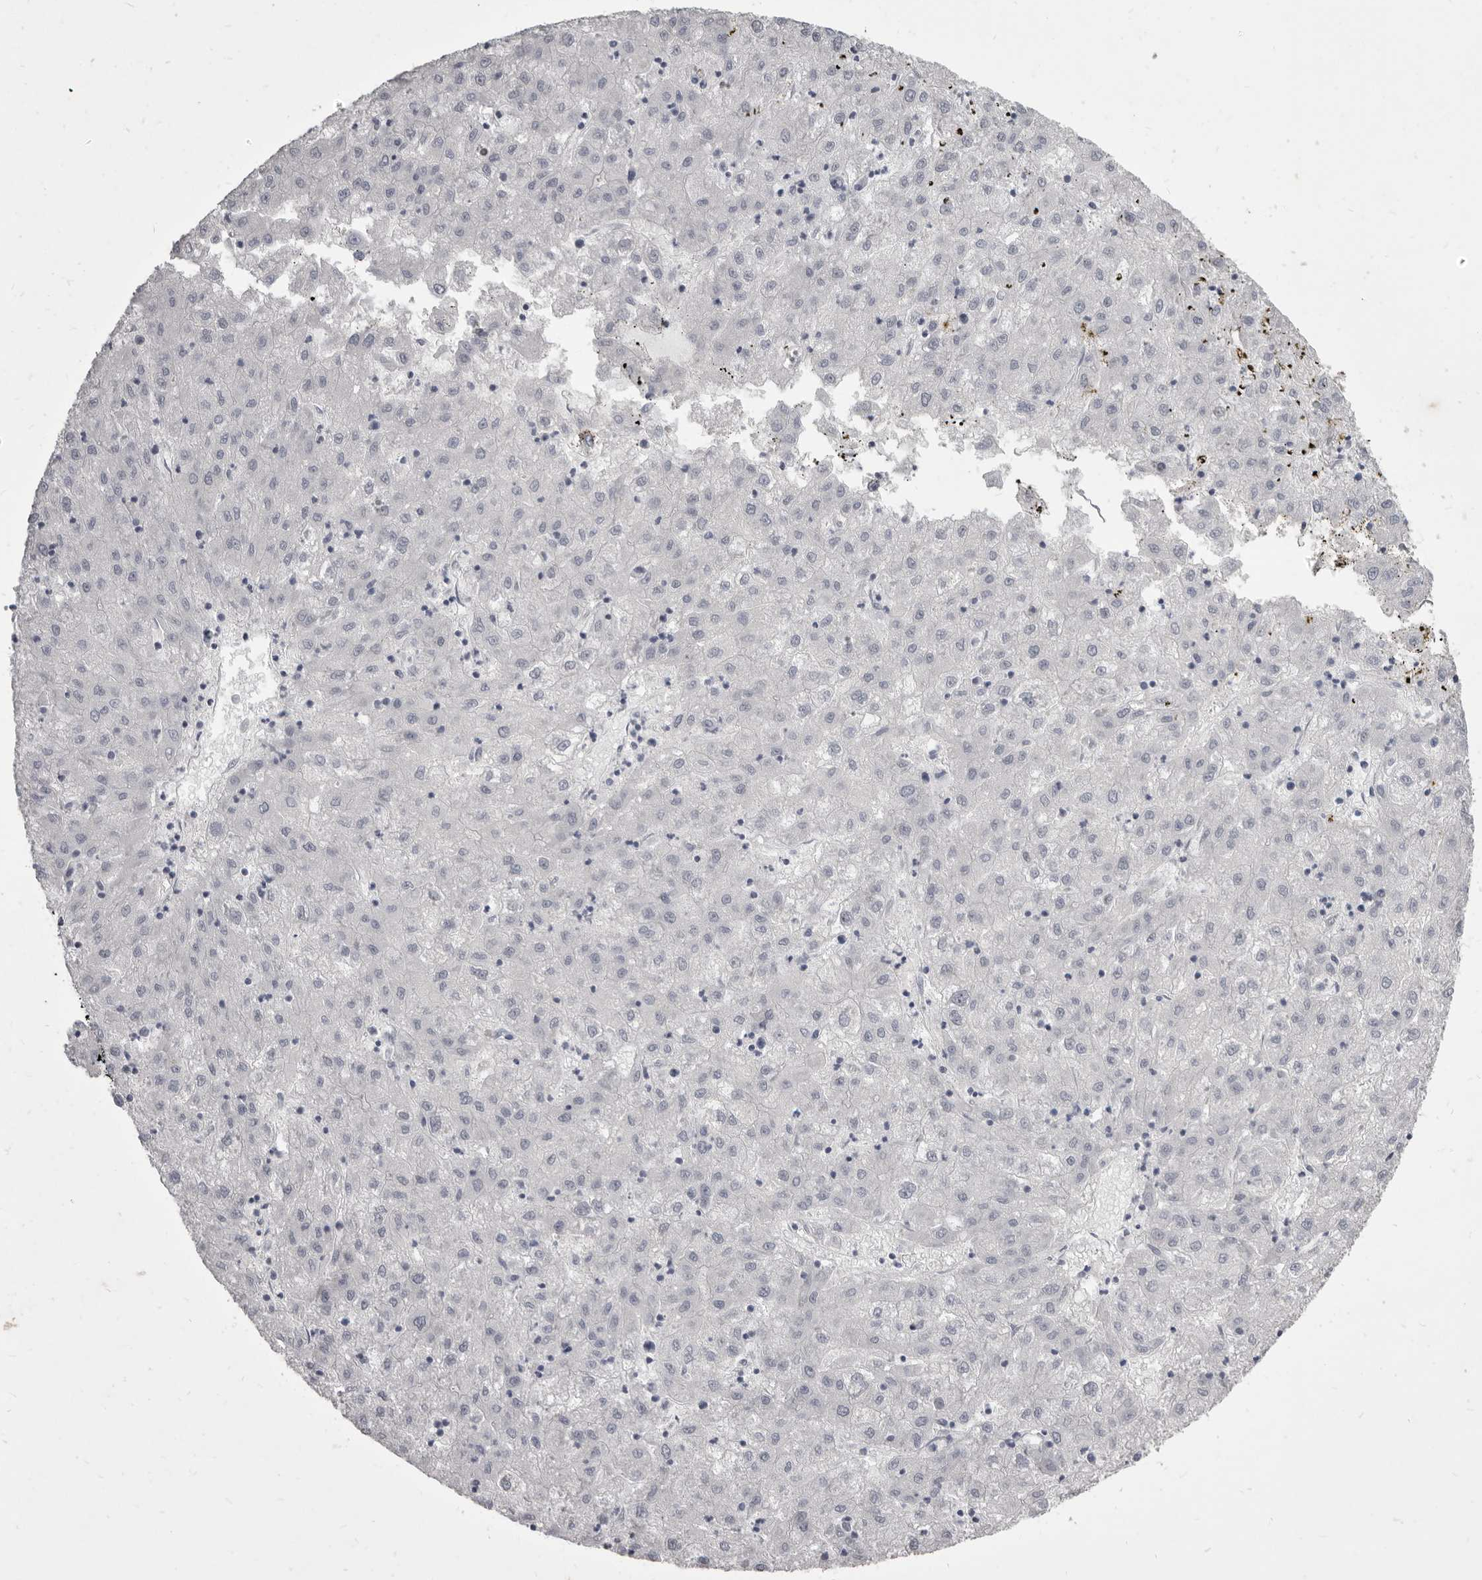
{"staining": {"intensity": "negative", "quantity": "none", "location": "none"}, "tissue": "liver cancer", "cell_type": "Tumor cells", "image_type": "cancer", "snomed": [{"axis": "morphology", "description": "Carcinoma, Hepatocellular, NOS"}, {"axis": "topography", "description": "Liver"}], "caption": "Liver cancer (hepatocellular carcinoma) stained for a protein using immunohistochemistry exhibits no expression tumor cells.", "gene": "GSK3B", "patient": {"sex": "male", "age": 72}}